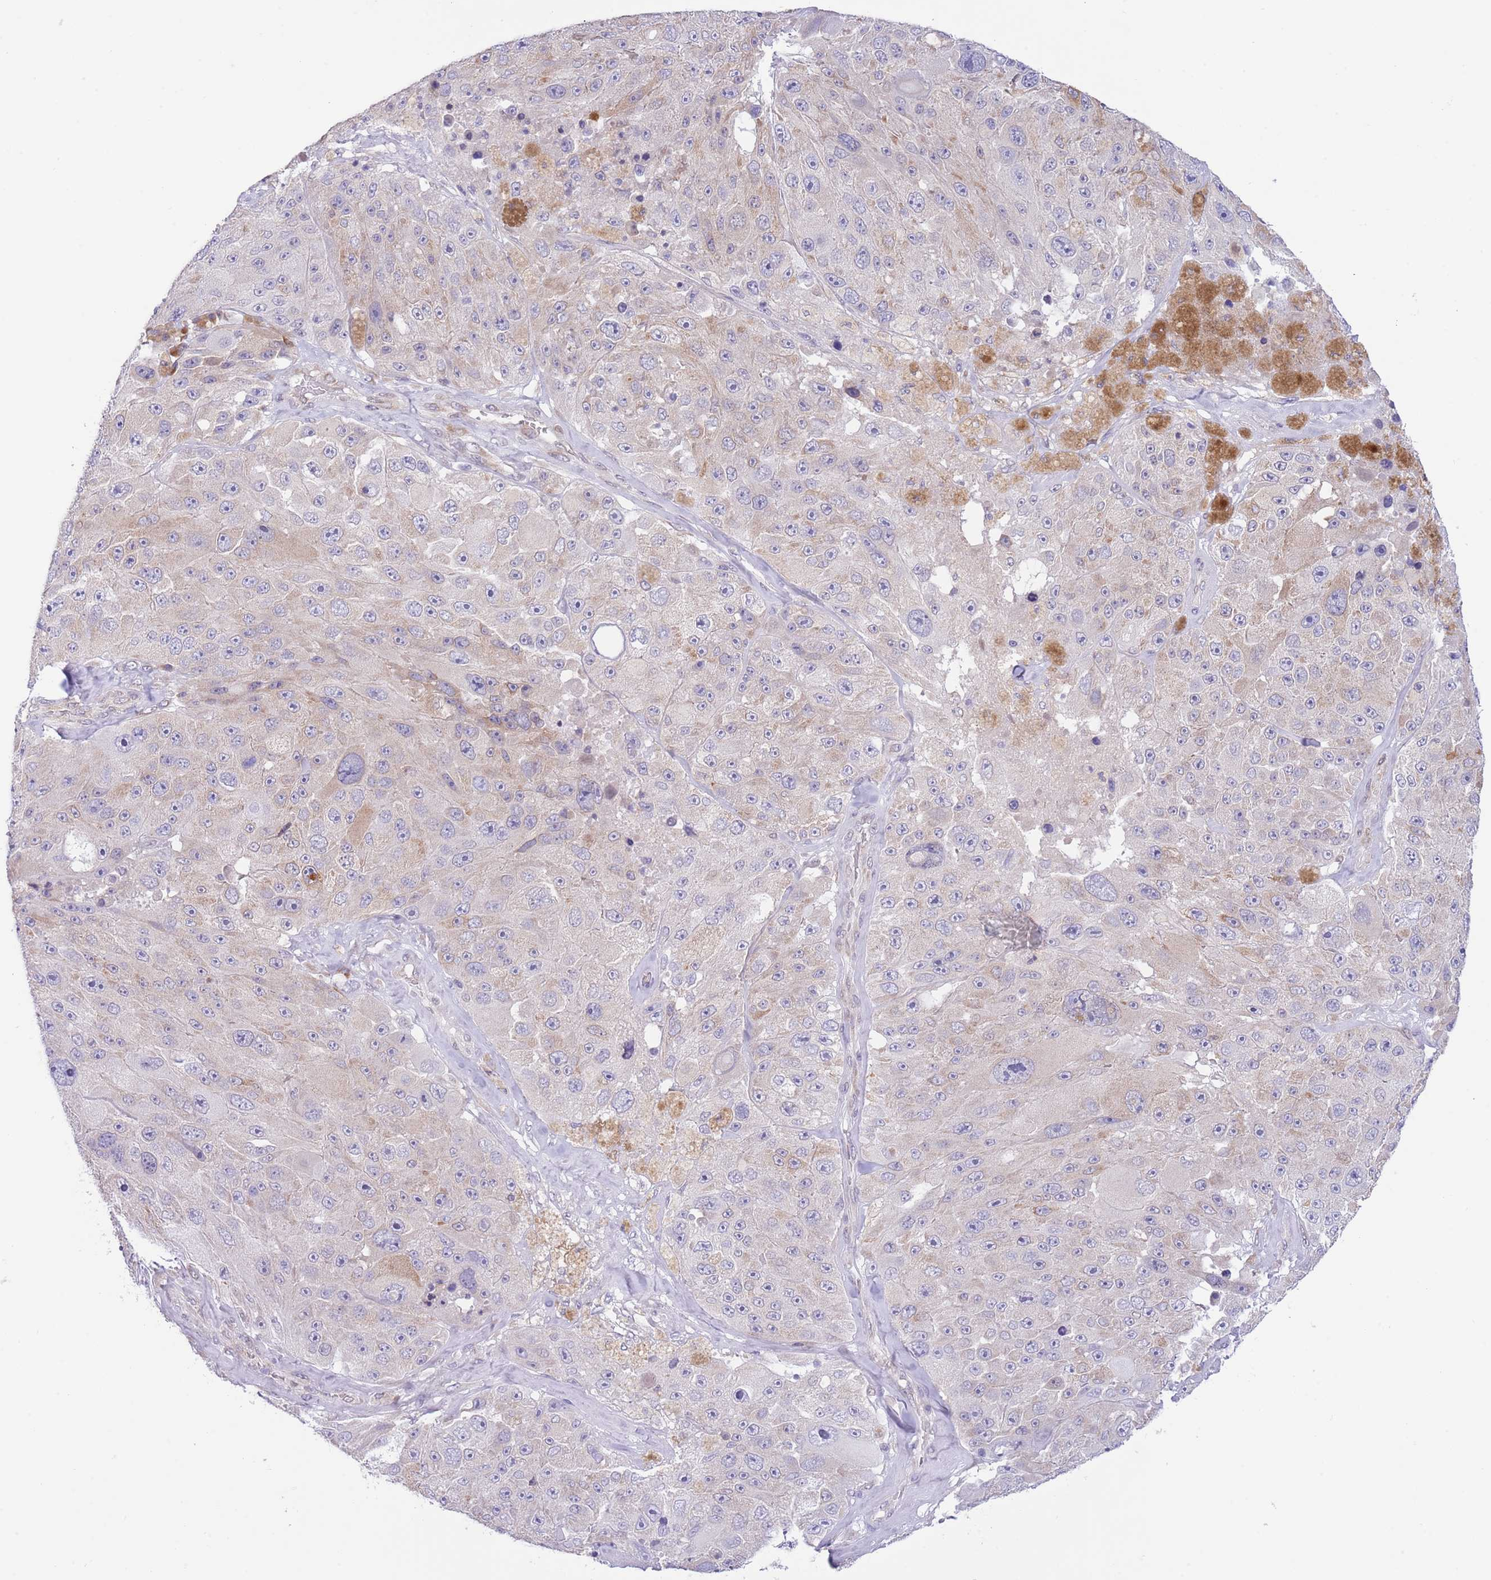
{"staining": {"intensity": "negative", "quantity": "none", "location": "none"}, "tissue": "melanoma", "cell_type": "Tumor cells", "image_type": "cancer", "snomed": [{"axis": "morphology", "description": "Malignant melanoma, Metastatic site"}, {"axis": "topography", "description": "Lymph node"}], "caption": "Immunohistochemistry histopathology image of human malignant melanoma (metastatic site) stained for a protein (brown), which reveals no staining in tumor cells.", "gene": "EBPL", "patient": {"sex": "male", "age": 62}}